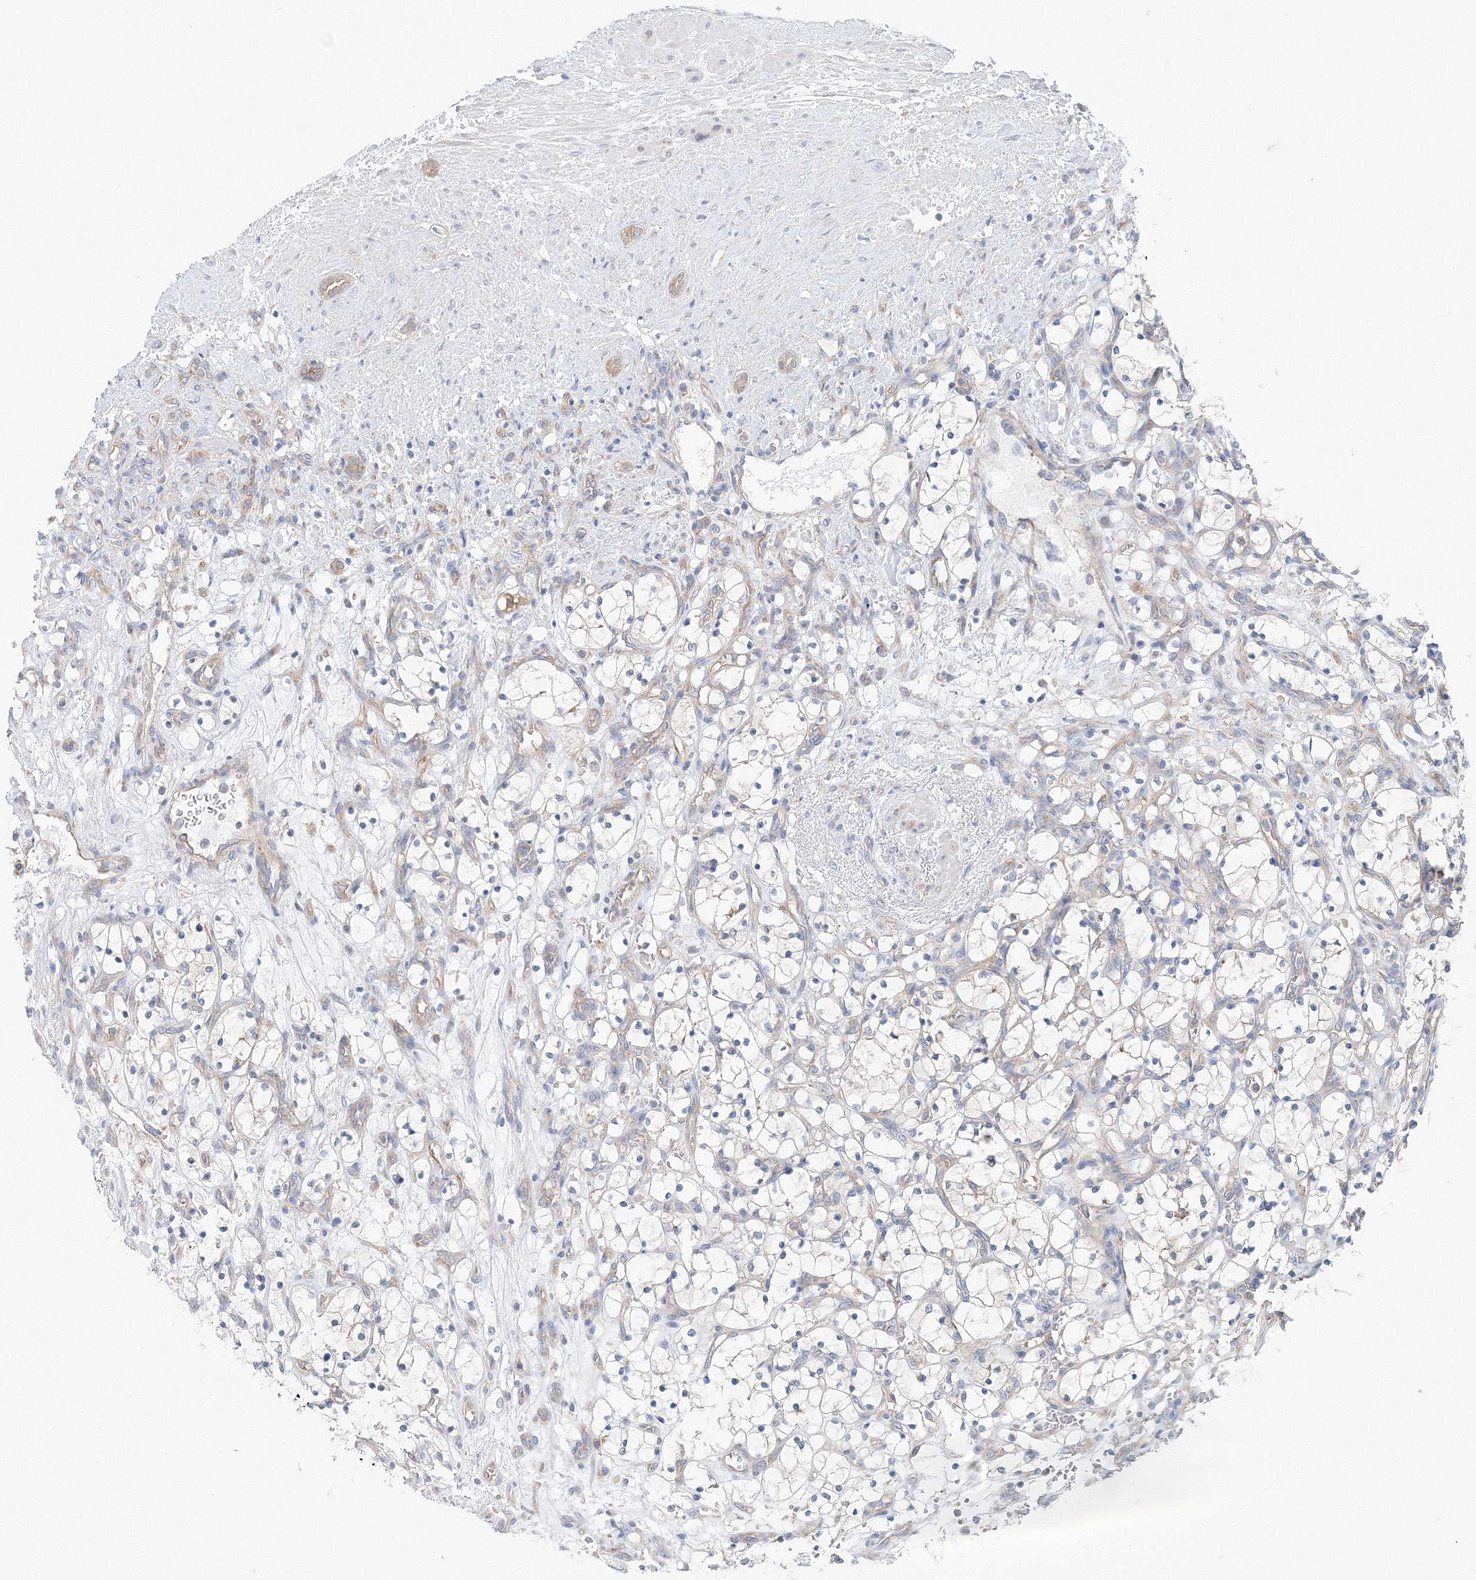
{"staining": {"intensity": "negative", "quantity": "none", "location": "none"}, "tissue": "renal cancer", "cell_type": "Tumor cells", "image_type": "cancer", "snomed": [{"axis": "morphology", "description": "Adenocarcinoma, NOS"}, {"axis": "topography", "description": "Kidney"}], "caption": "This is an immunohistochemistry image of human renal cancer. There is no staining in tumor cells.", "gene": "TPRKB", "patient": {"sex": "female", "age": 69}}